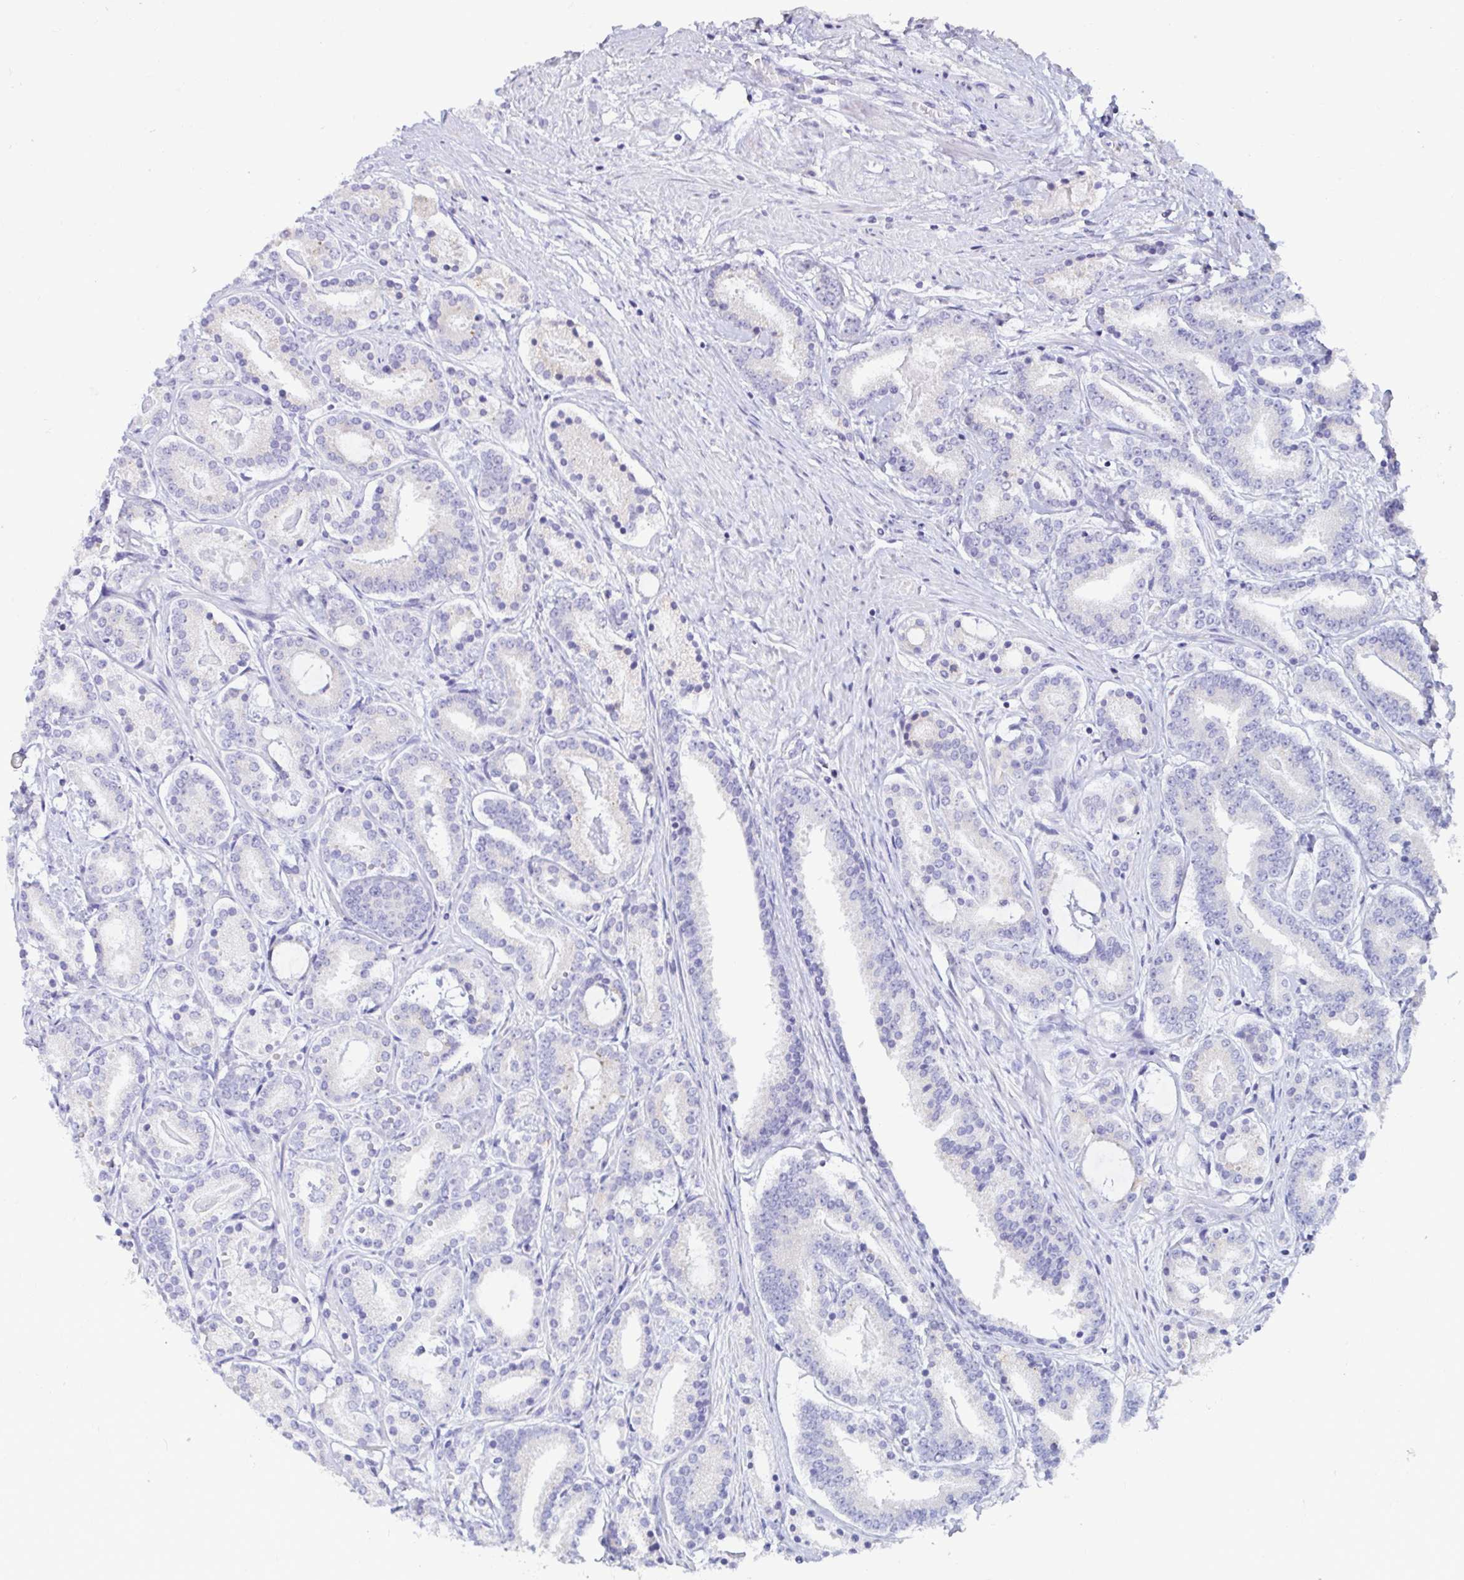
{"staining": {"intensity": "negative", "quantity": "none", "location": "none"}, "tissue": "prostate cancer", "cell_type": "Tumor cells", "image_type": "cancer", "snomed": [{"axis": "morphology", "description": "Adenocarcinoma, High grade"}, {"axis": "topography", "description": "Prostate"}], "caption": "The image exhibits no staining of tumor cells in prostate adenocarcinoma (high-grade).", "gene": "TFPI2", "patient": {"sex": "male", "age": 63}}